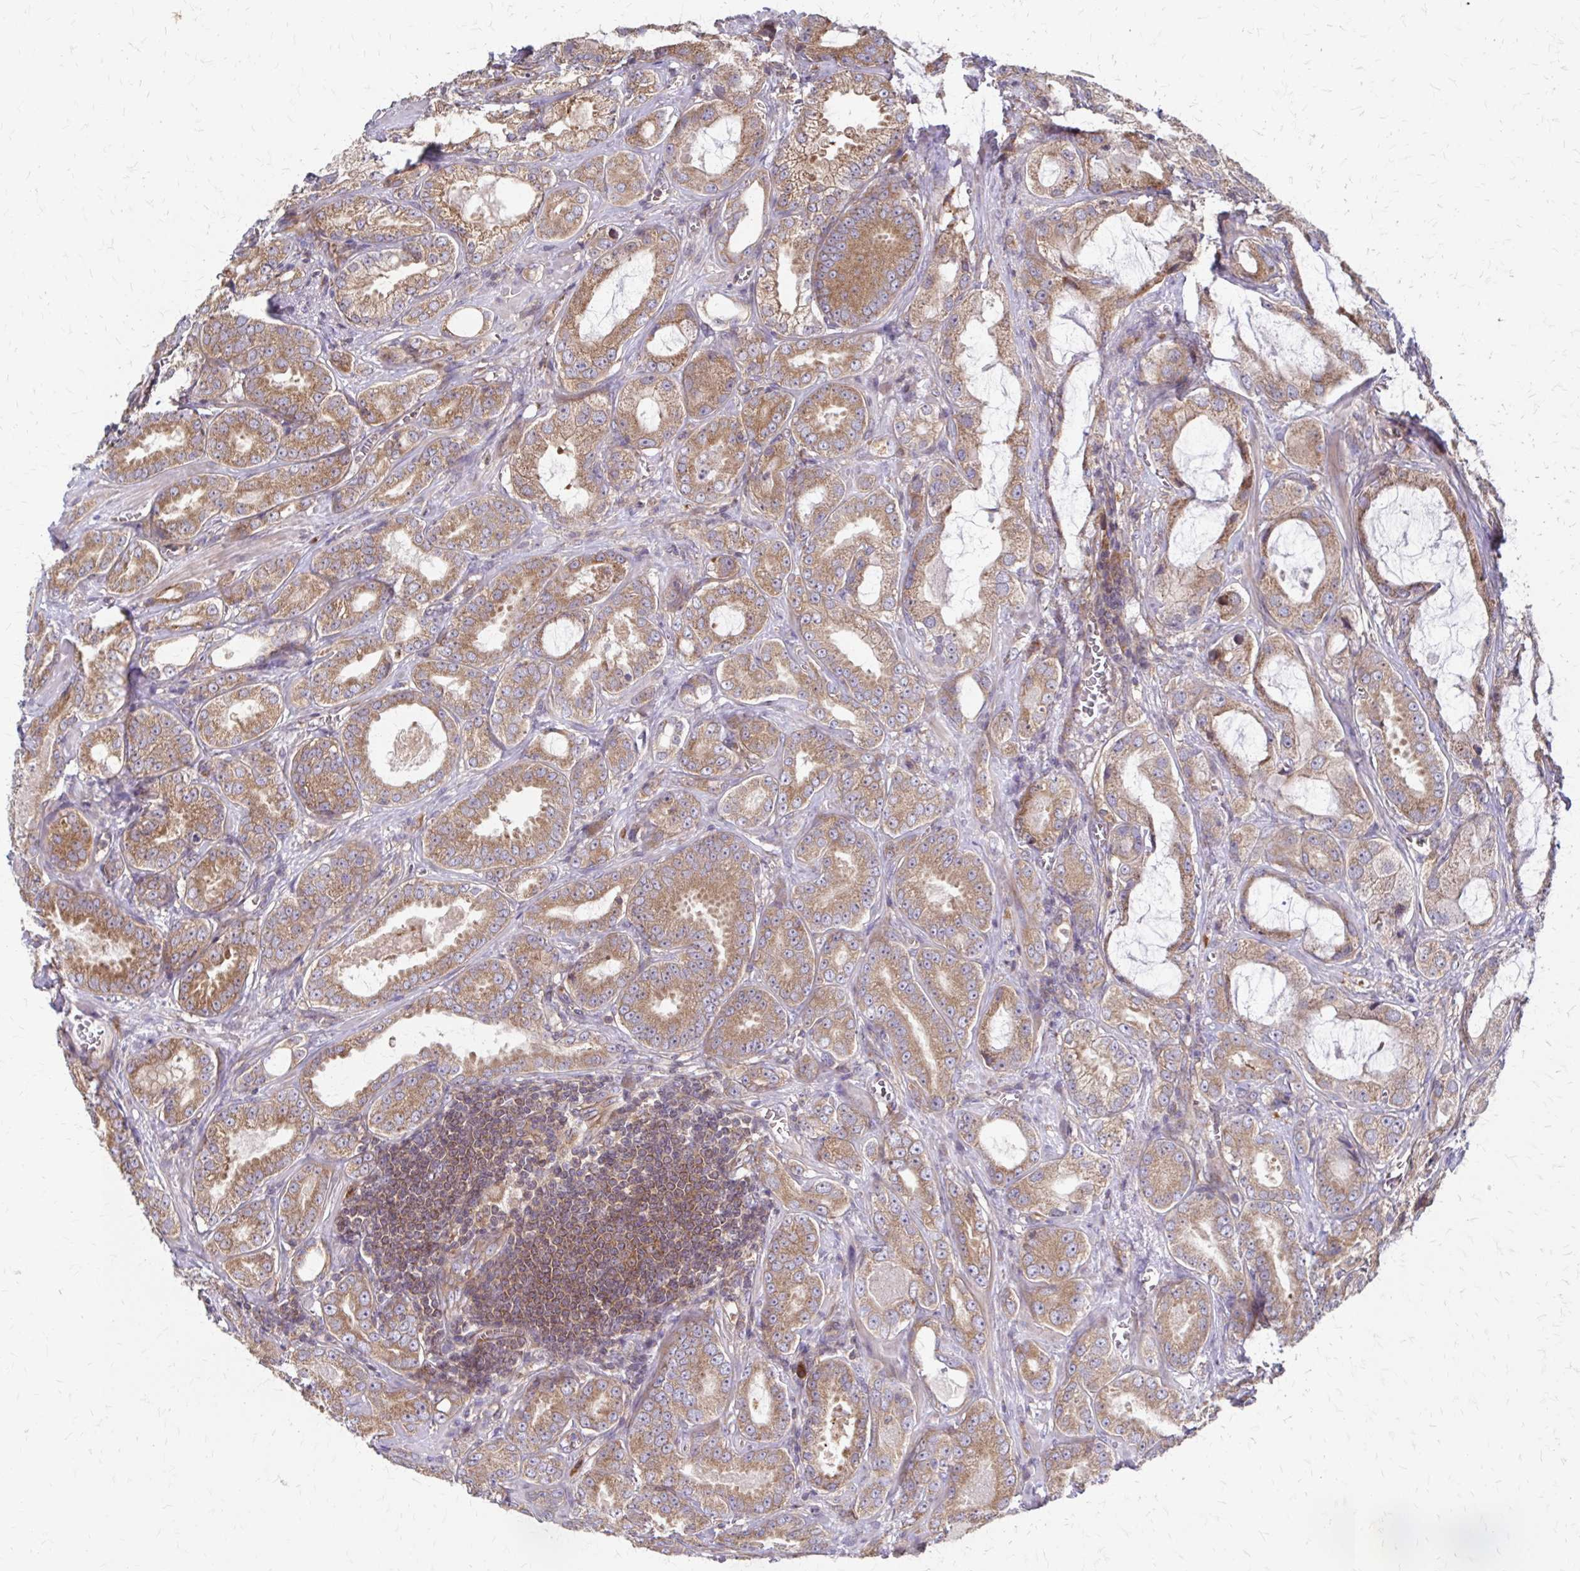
{"staining": {"intensity": "moderate", "quantity": ">75%", "location": "cytoplasmic/membranous"}, "tissue": "prostate cancer", "cell_type": "Tumor cells", "image_type": "cancer", "snomed": [{"axis": "morphology", "description": "Adenocarcinoma, High grade"}, {"axis": "topography", "description": "Prostate"}], "caption": "Tumor cells show medium levels of moderate cytoplasmic/membranous expression in about >75% of cells in human prostate cancer (adenocarcinoma (high-grade)).", "gene": "EEF2", "patient": {"sex": "male", "age": 64}}